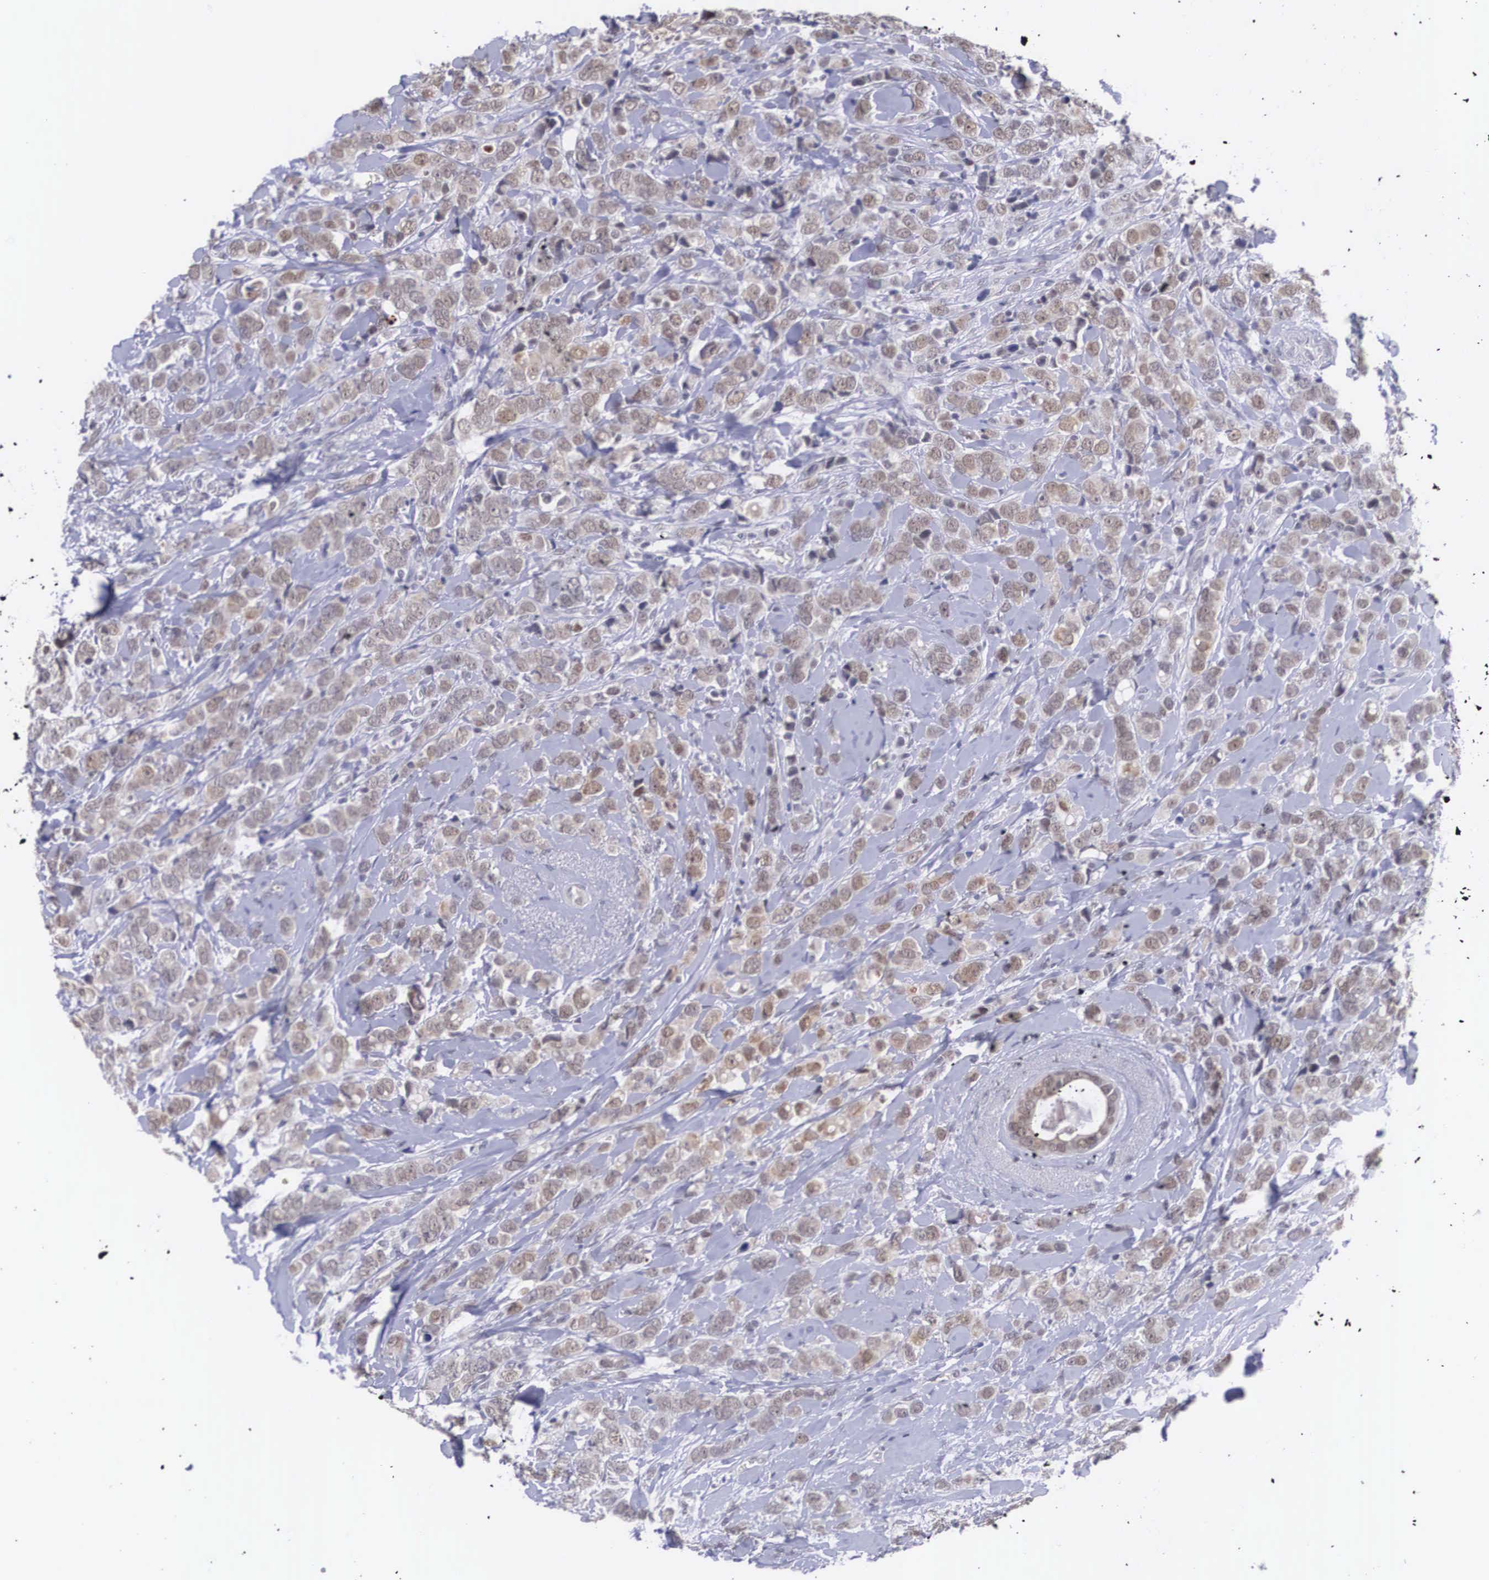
{"staining": {"intensity": "weak", "quantity": ">75%", "location": "cytoplasmic/membranous,nuclear"}, "tissue": "breast cancer", "cell_type": "Tumor cells", "image_type": "cancer", "snomed": [{"axis": "morphology", "description": "Lobular carcinoma"}, {"axis": "topography", "description": "Breast"}], "caption": "Lobular carcinoma (breast) stained for a protein shows weak cytoplasmic/membranous and nuclear positivity in tumor cells. (DAB (3,3'-diaminobenzidine) IHC, brown staining for protein, blue staining for nuclei).", "gene": "NINL", "patient": {"sex": "female", "age": 57}}